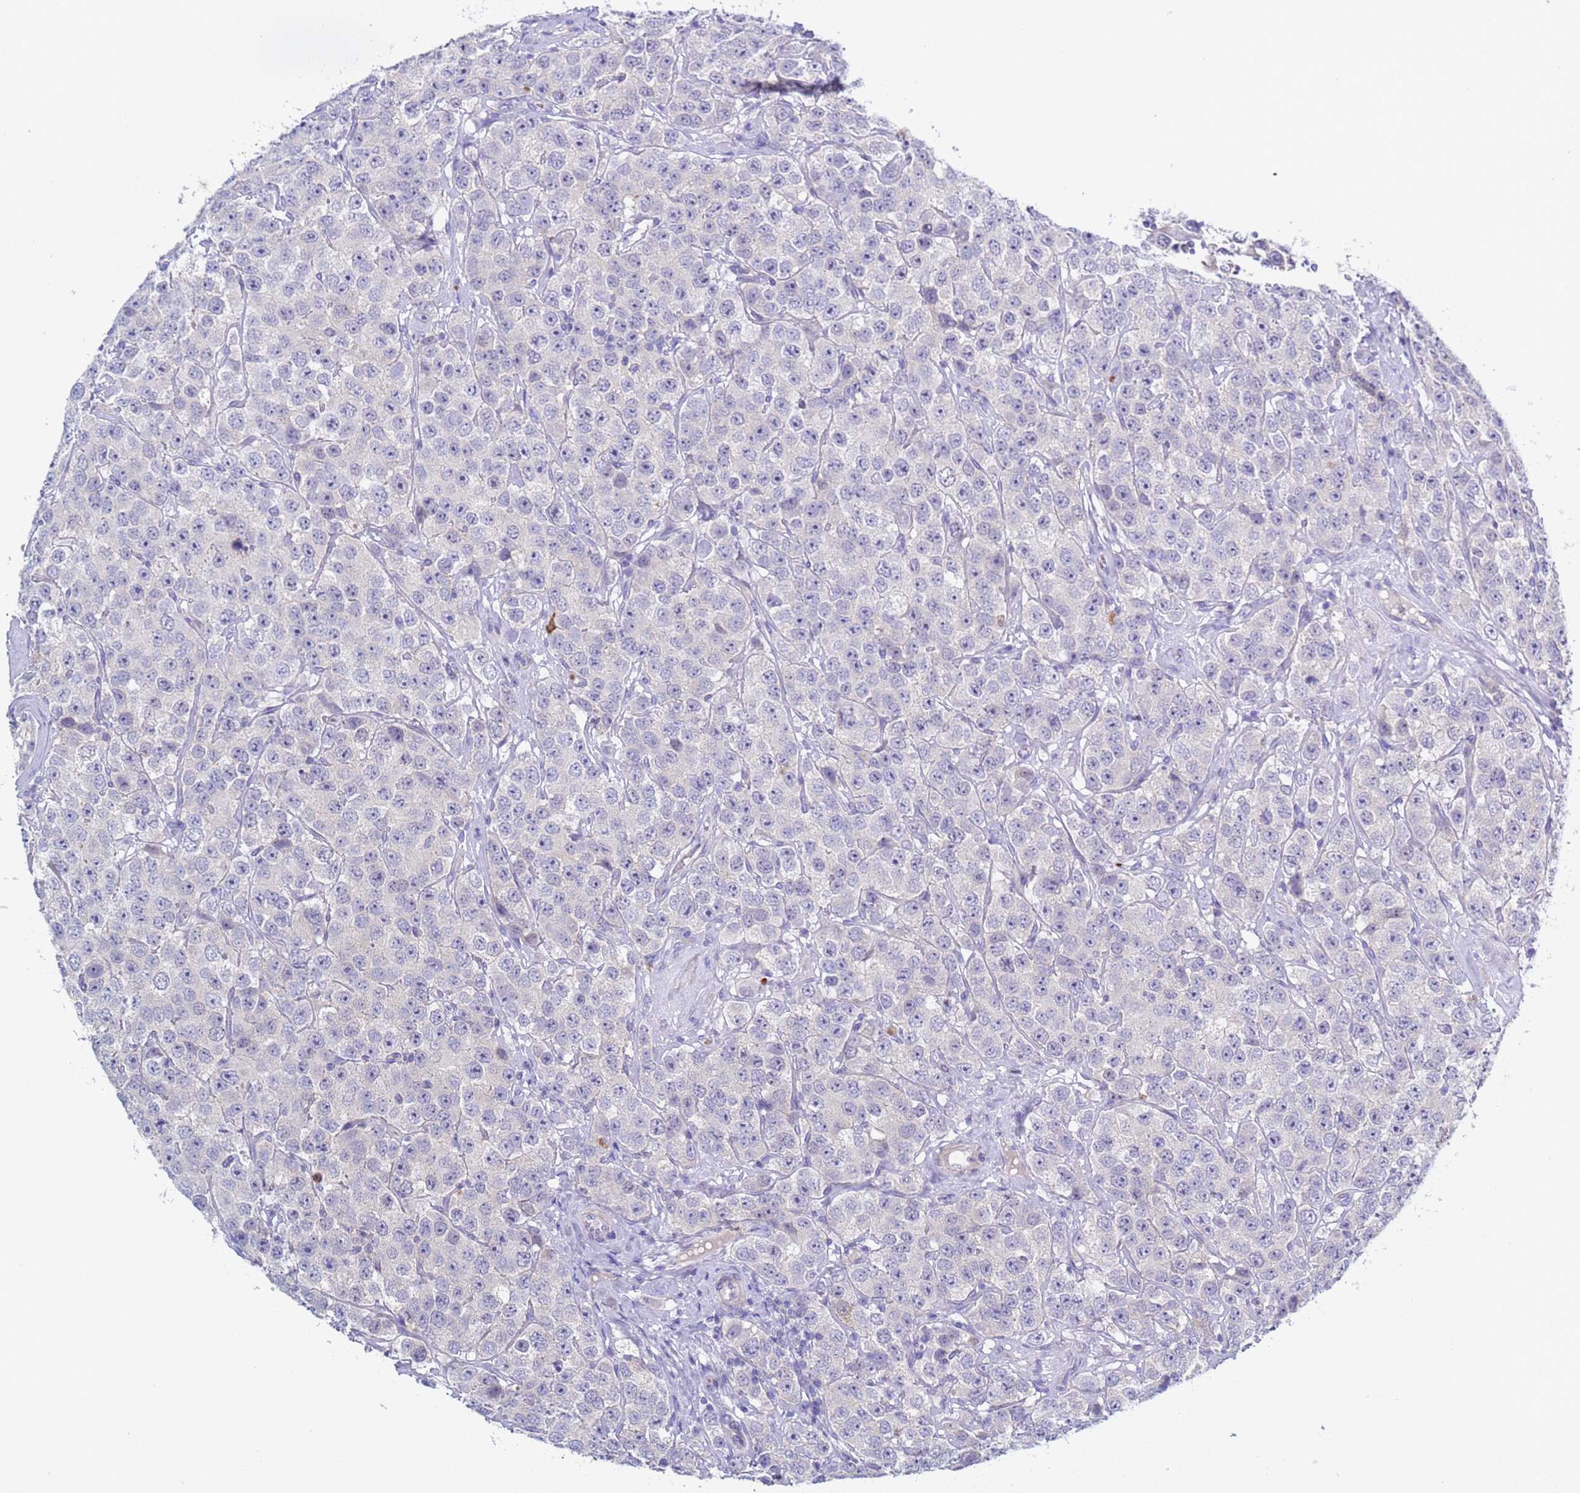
{"staining": {"intensity": "negative", "quantity": "none", "location": "none"}, "tissue": "testis cancer", "cell_type": "Tumor cells", "image_type": "cancer", "snomed": [{"axis": "morphology", "description": "Seminoma, NOS"}, {"axis": "topography", "description": "Testis"}], "caption": "Testis seminoma was stained to show a protein in brown. There is no significant positivity in tumor cells.", "gene": "C4orf46", "patient": {"sex": "male", "age": 28}}